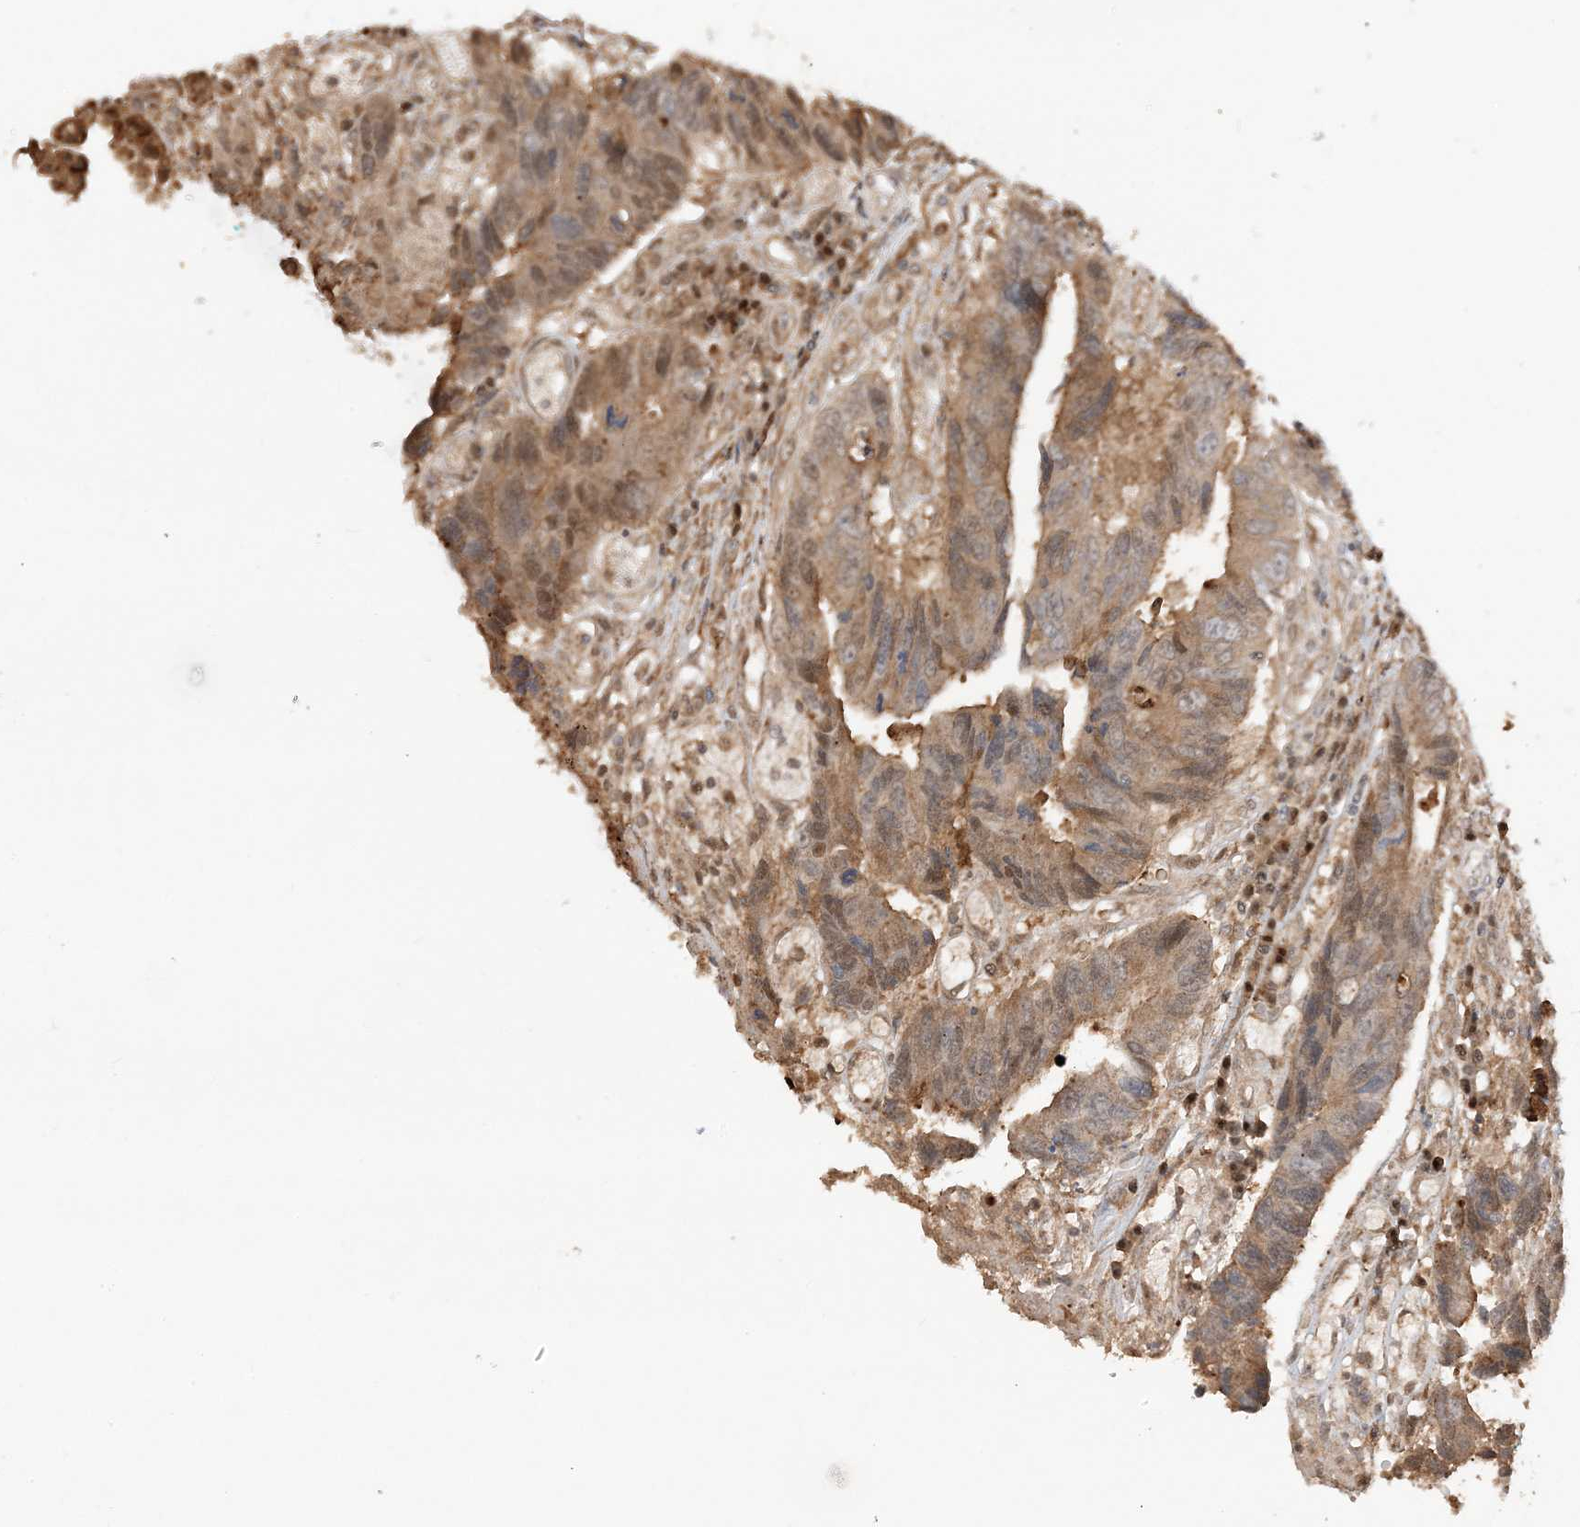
{"staining": {"intensity": "moderate", "quantity": "25%-75%", "location": "cytoplasmic/membranous,nuclear"}, "tissue": "colorectal cancer", "cell_type": "Tumor cells", "image_type": "cancer", "snomed": [{"axis": "morphology", "description": "Adenocarcinoma, NOS"}, {"axis": "topography", "description": "Rectum"}], "caption": "A histopathology image showing moderate cytoplasmic/membranous and nuclear expression in approximately 25%-75% of tumor cells in colorectal adenocarcinoma, as visualized by brown immunohistochemical staining.", "gene": "ZBTB41", "patient": {"sex": "male", "age": 84}}